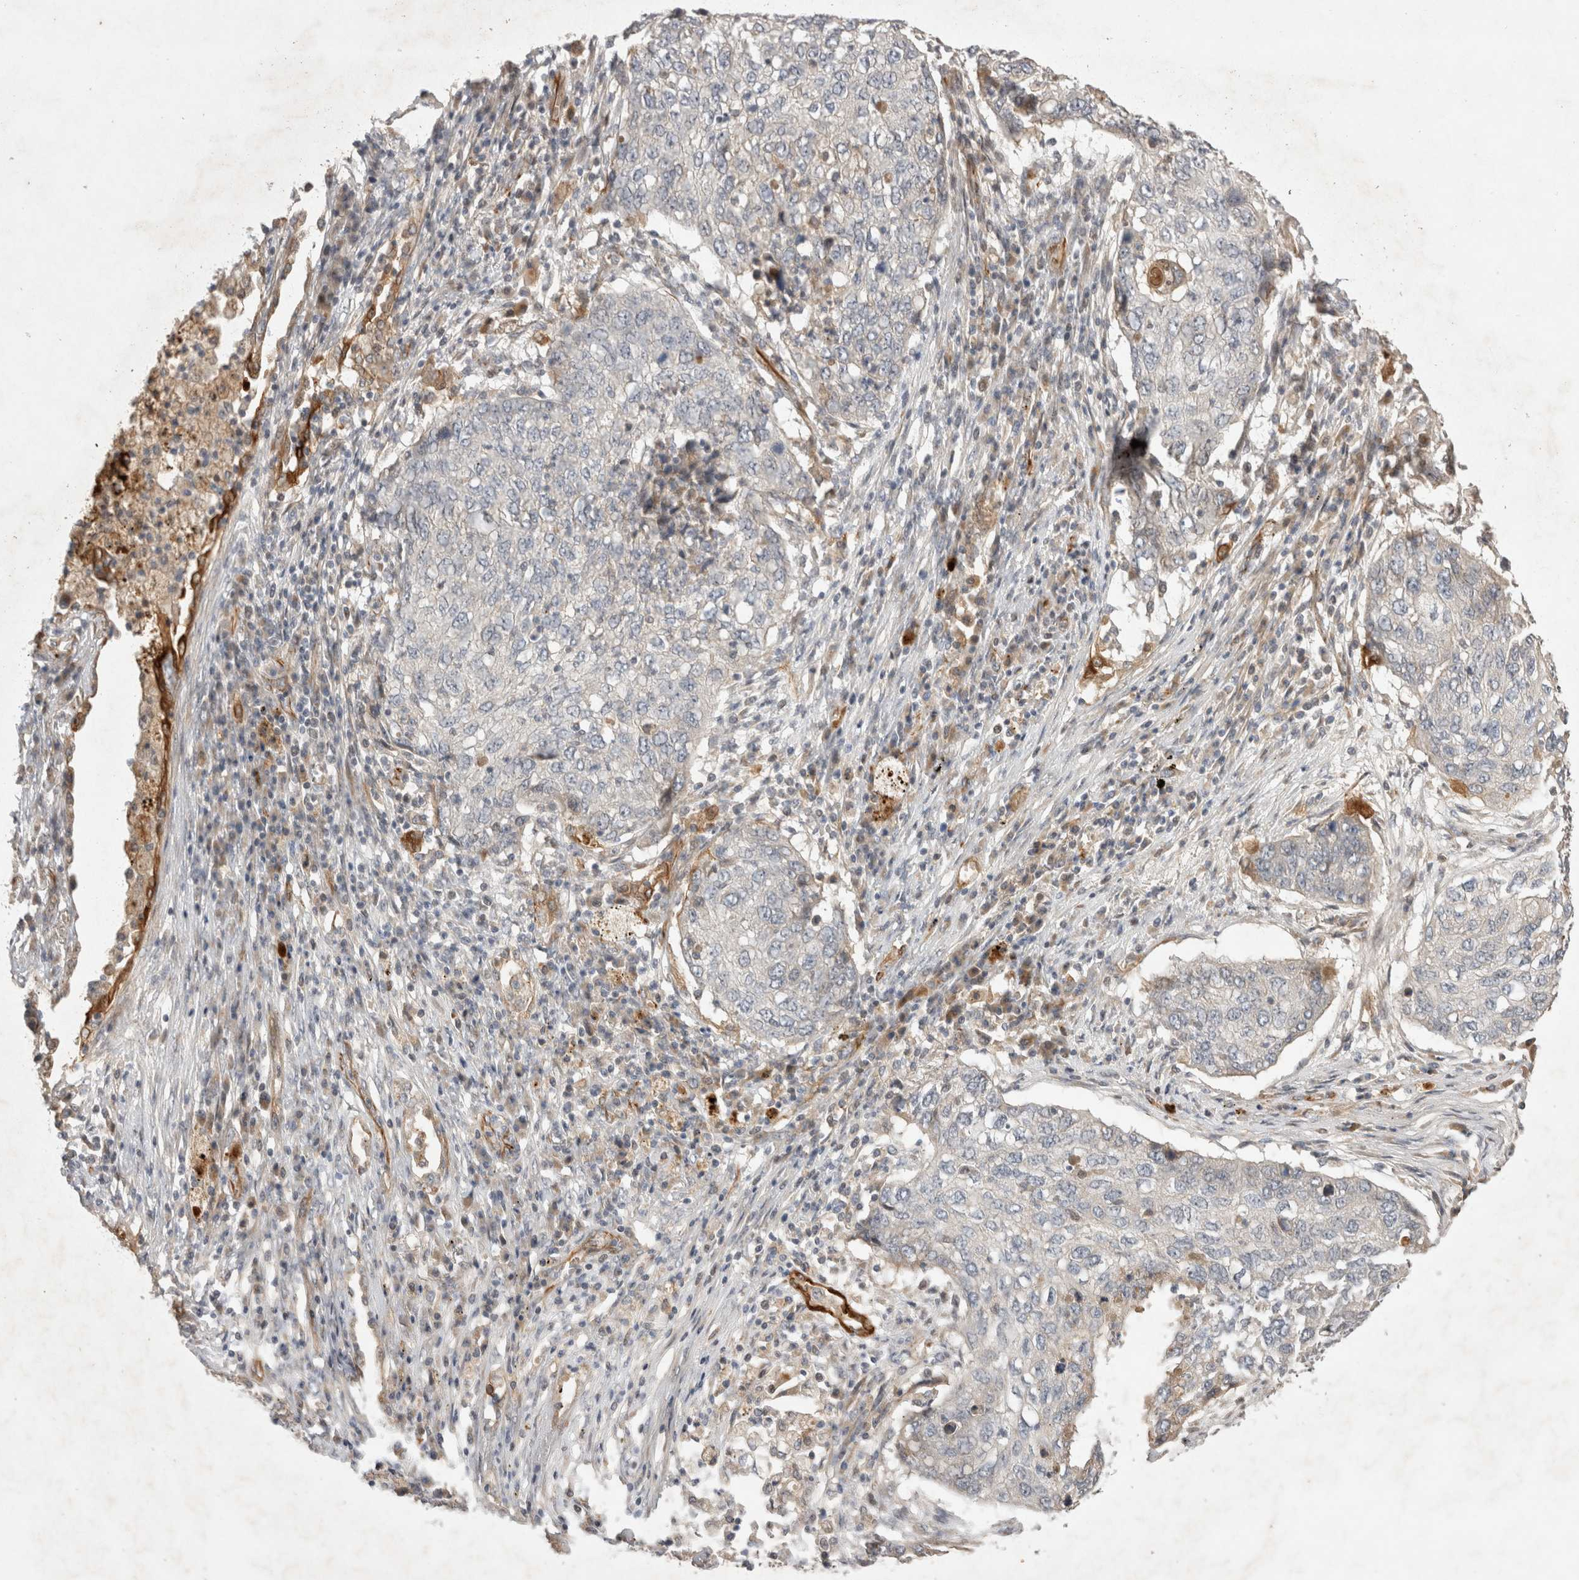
{"staining": {"intensity": "negative", "quantity": "none", "location": "none"}, "tissue": "lung cancer", "cell_type": "Tumor cells", "image_type": "cancer", "snomed": [{"axis": "morphology", "description": "Squamous cell carcinoma, NOS"}, {"axis": "topography", "description": "Lung"}], "caption": "The photomicrograph exhibits no significant positivity in tumor cells of squamous cell carcinoma (lung).", "gene": "NMU", "patient": {"sex": "female", "age": 63}}